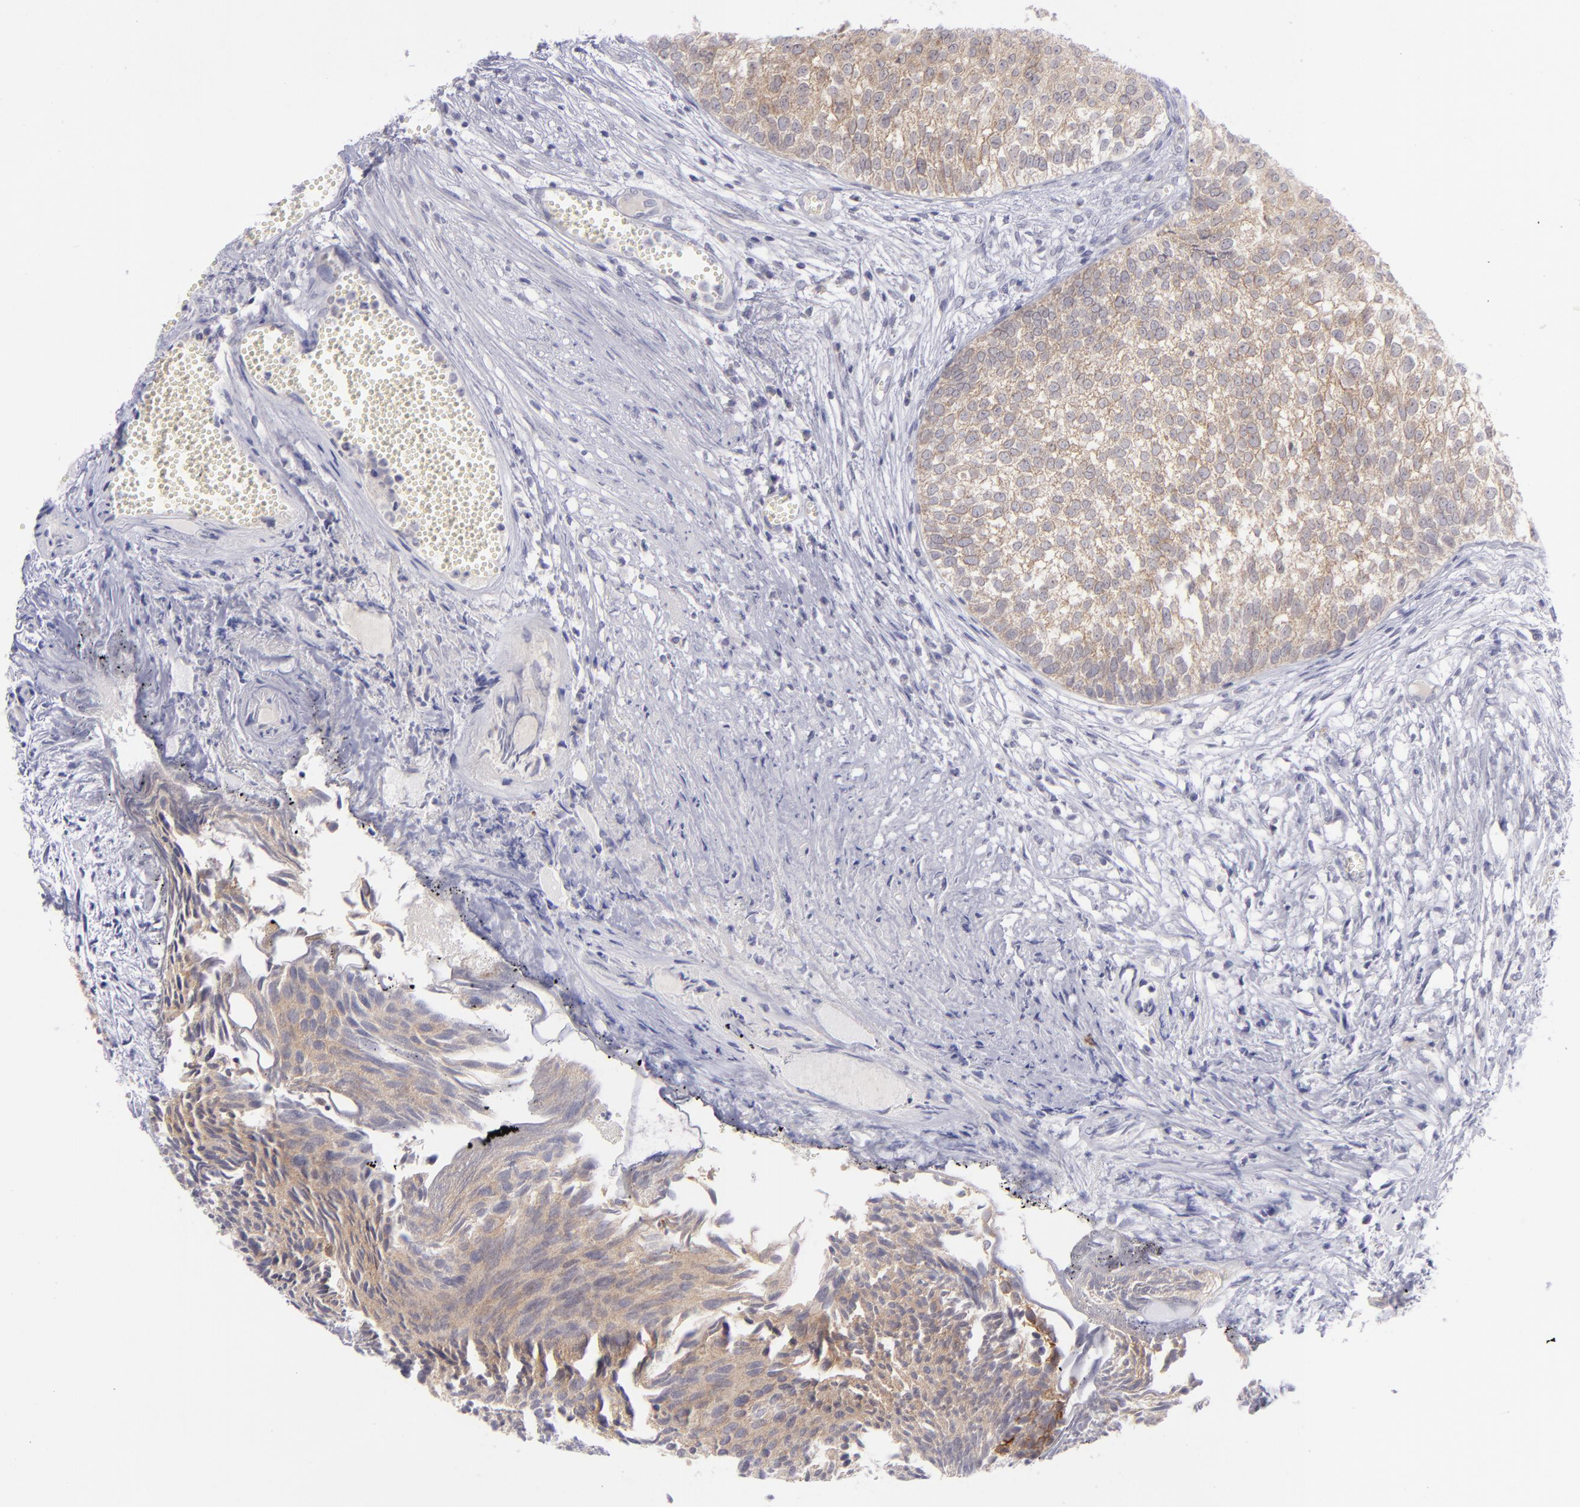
{"staining": {"intensity": "weak", "quantity": ">75%", "location": "cytoplasmic/membranous"}, "tissue": "urothelial cancer", "cell_type": "Tumor cells", "image_type": "cancer", "snomed": [{"axis": "morphology", "description": "Urothelial carcinoma, Low grade"}, {"axis": "topography", "description": "Urinary bladder"}], "caption": "Tumor cells reveal low levels of weak cytoplasmic/membranous staining in about >75% of cells in human urothelial cancer. (IHC, brightfield microscopy, high magnification).", "gene": "EVPL", "patient": {"sex": "male", "age": 84}}